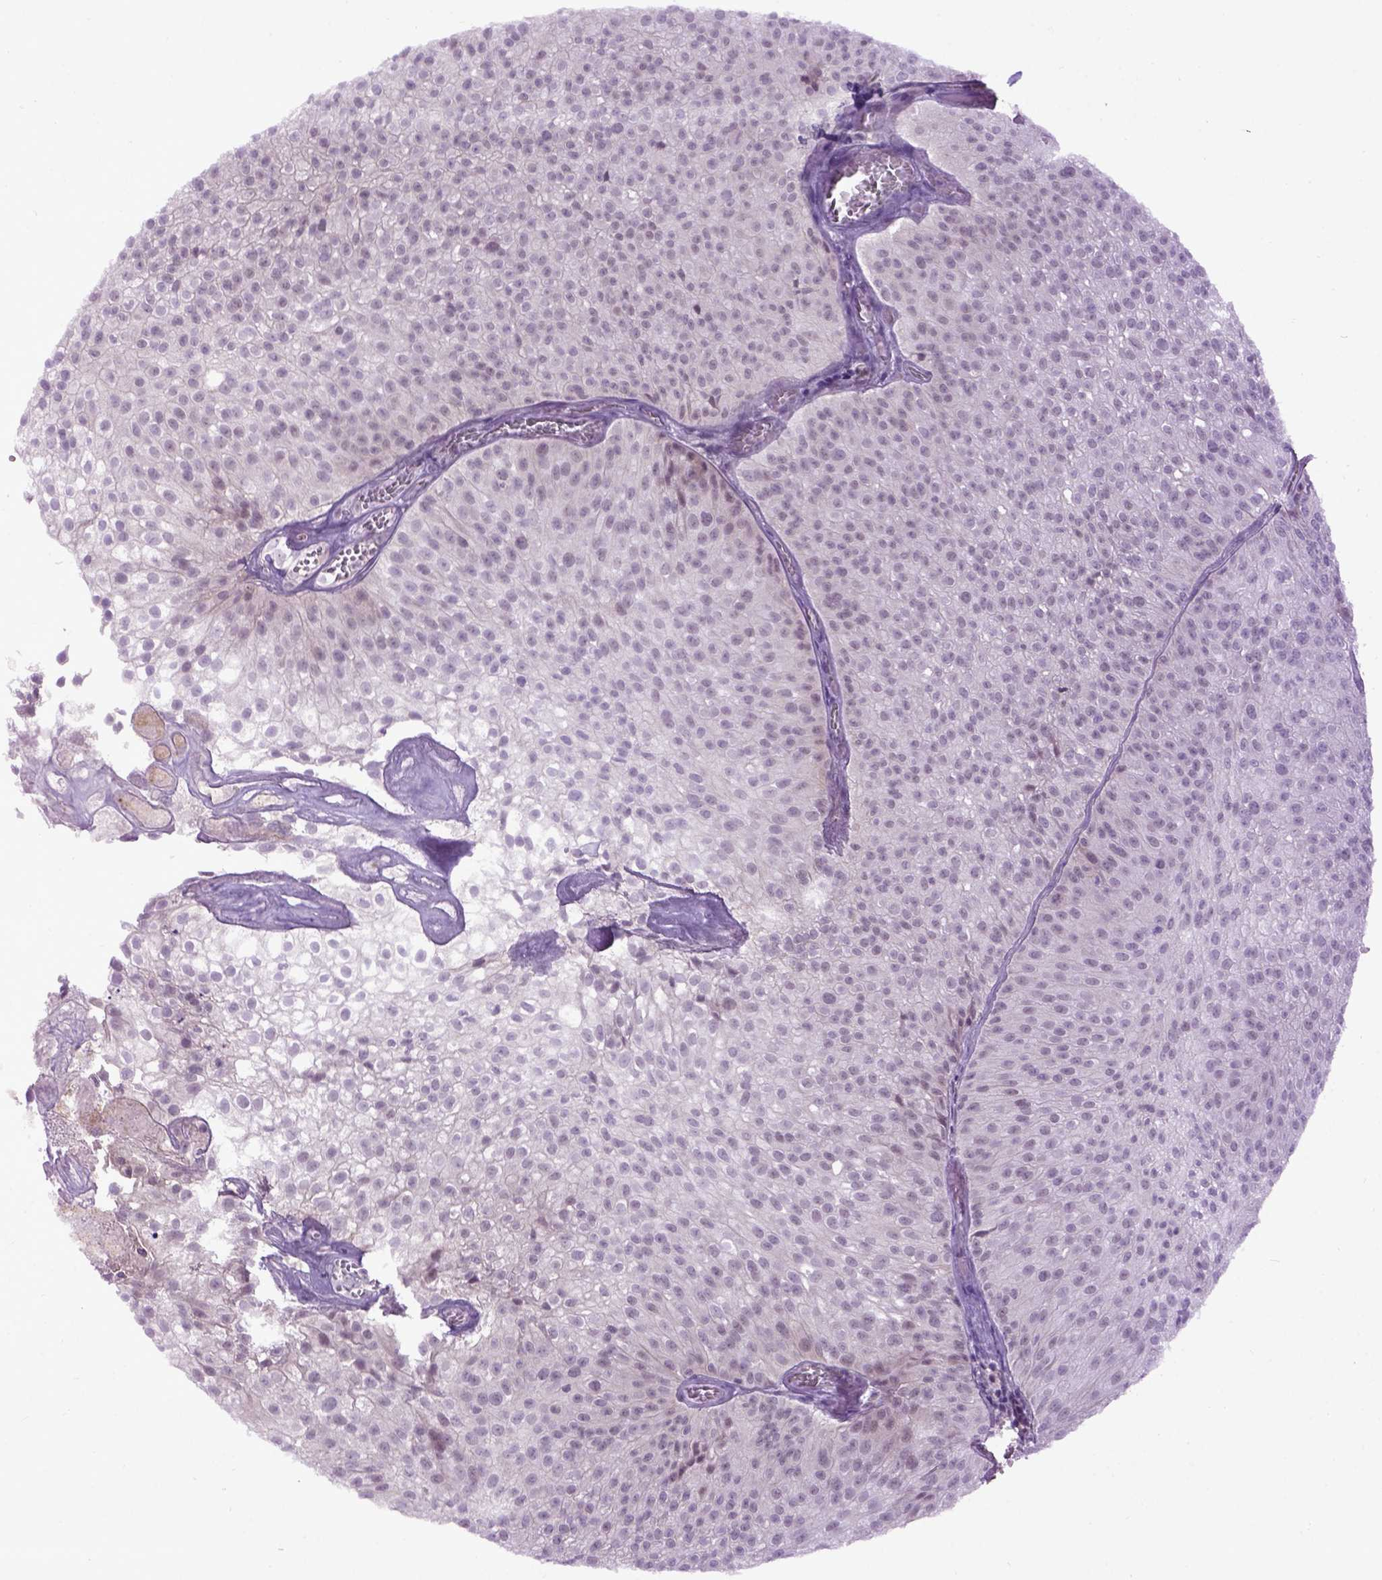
{"staining": {"intensity": "negative", "quantity": "none", "location": "none"}, "tissue": "urothelial cancer", "cell_type": "Tumor cells", "image_type": "cancer", "snomed": [{"axis": "morphology", "description": "Urothelial carcinoma, Low grade"}, {"axis": "topography", "description": "Urinary bladder"}], "caption": "A histopathology image of urothelial cancer stained for a protein exhibits no brown staining in tumor cells.", "gene": "EMILIN3", "patient": {"sex": "male", "age": 70}}